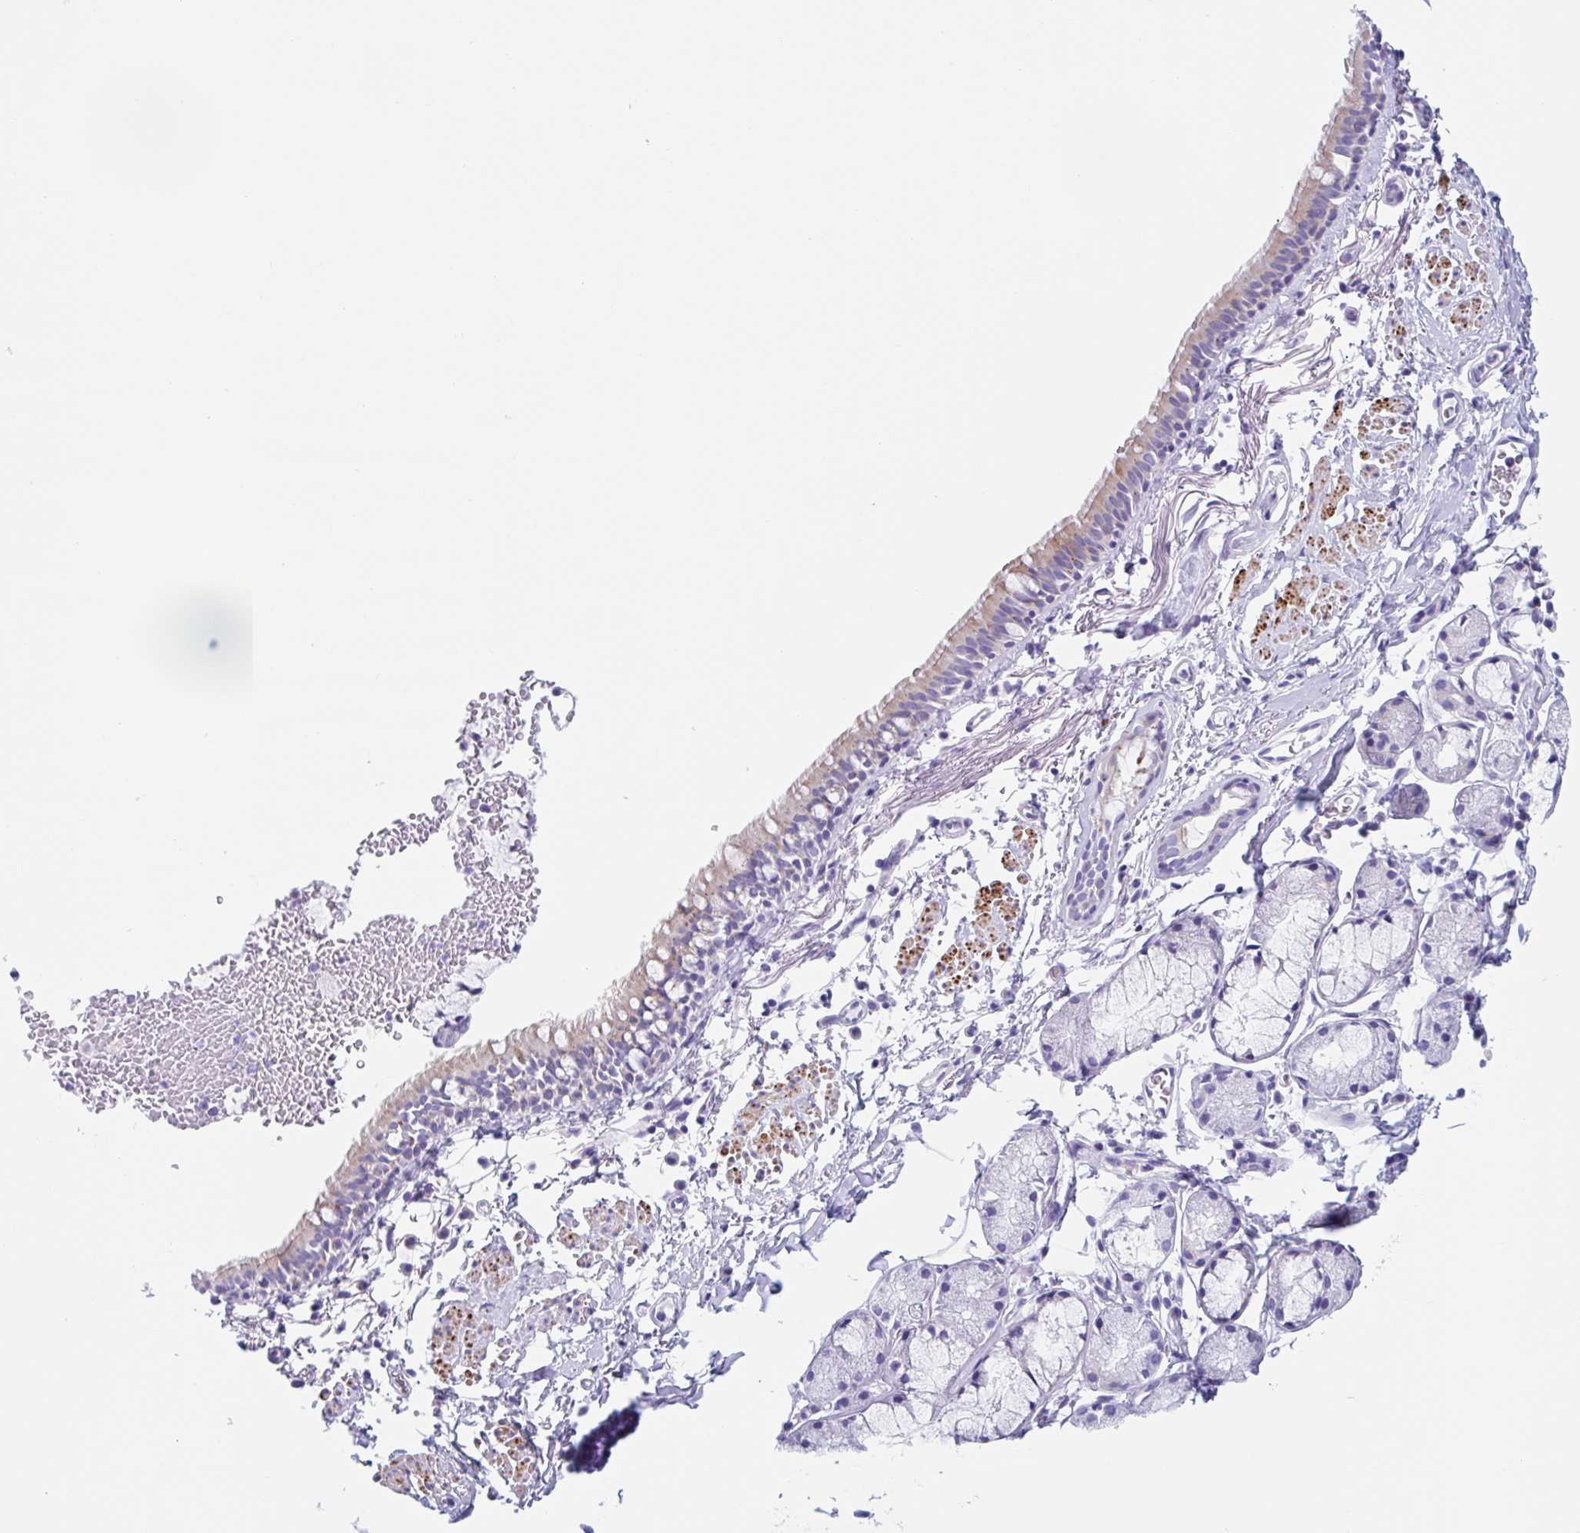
{"staining": {"intensity": "weak", "quantity": "<25%", "location": "cytoplasmic/membranous"}, "tissue": "bronchus", "cell_type": "Respiratory epithelial cells", "image_type": "normal", "snomed": [{"axis": "morphology", "description": "Normal tissue, NOS"}, {"axis": "topography", "description": "Lymph node"}, {"axis": "topography", "description": "Cartilage tissue"}, {"axis": "topography", "description": "Bronchus"}], "caption": "The micrograph reveals no significant positivity in respiratory epithelial cells of bronchus.", "gene": "CPTP", "patient": {"sex": "female", "age": 70}}